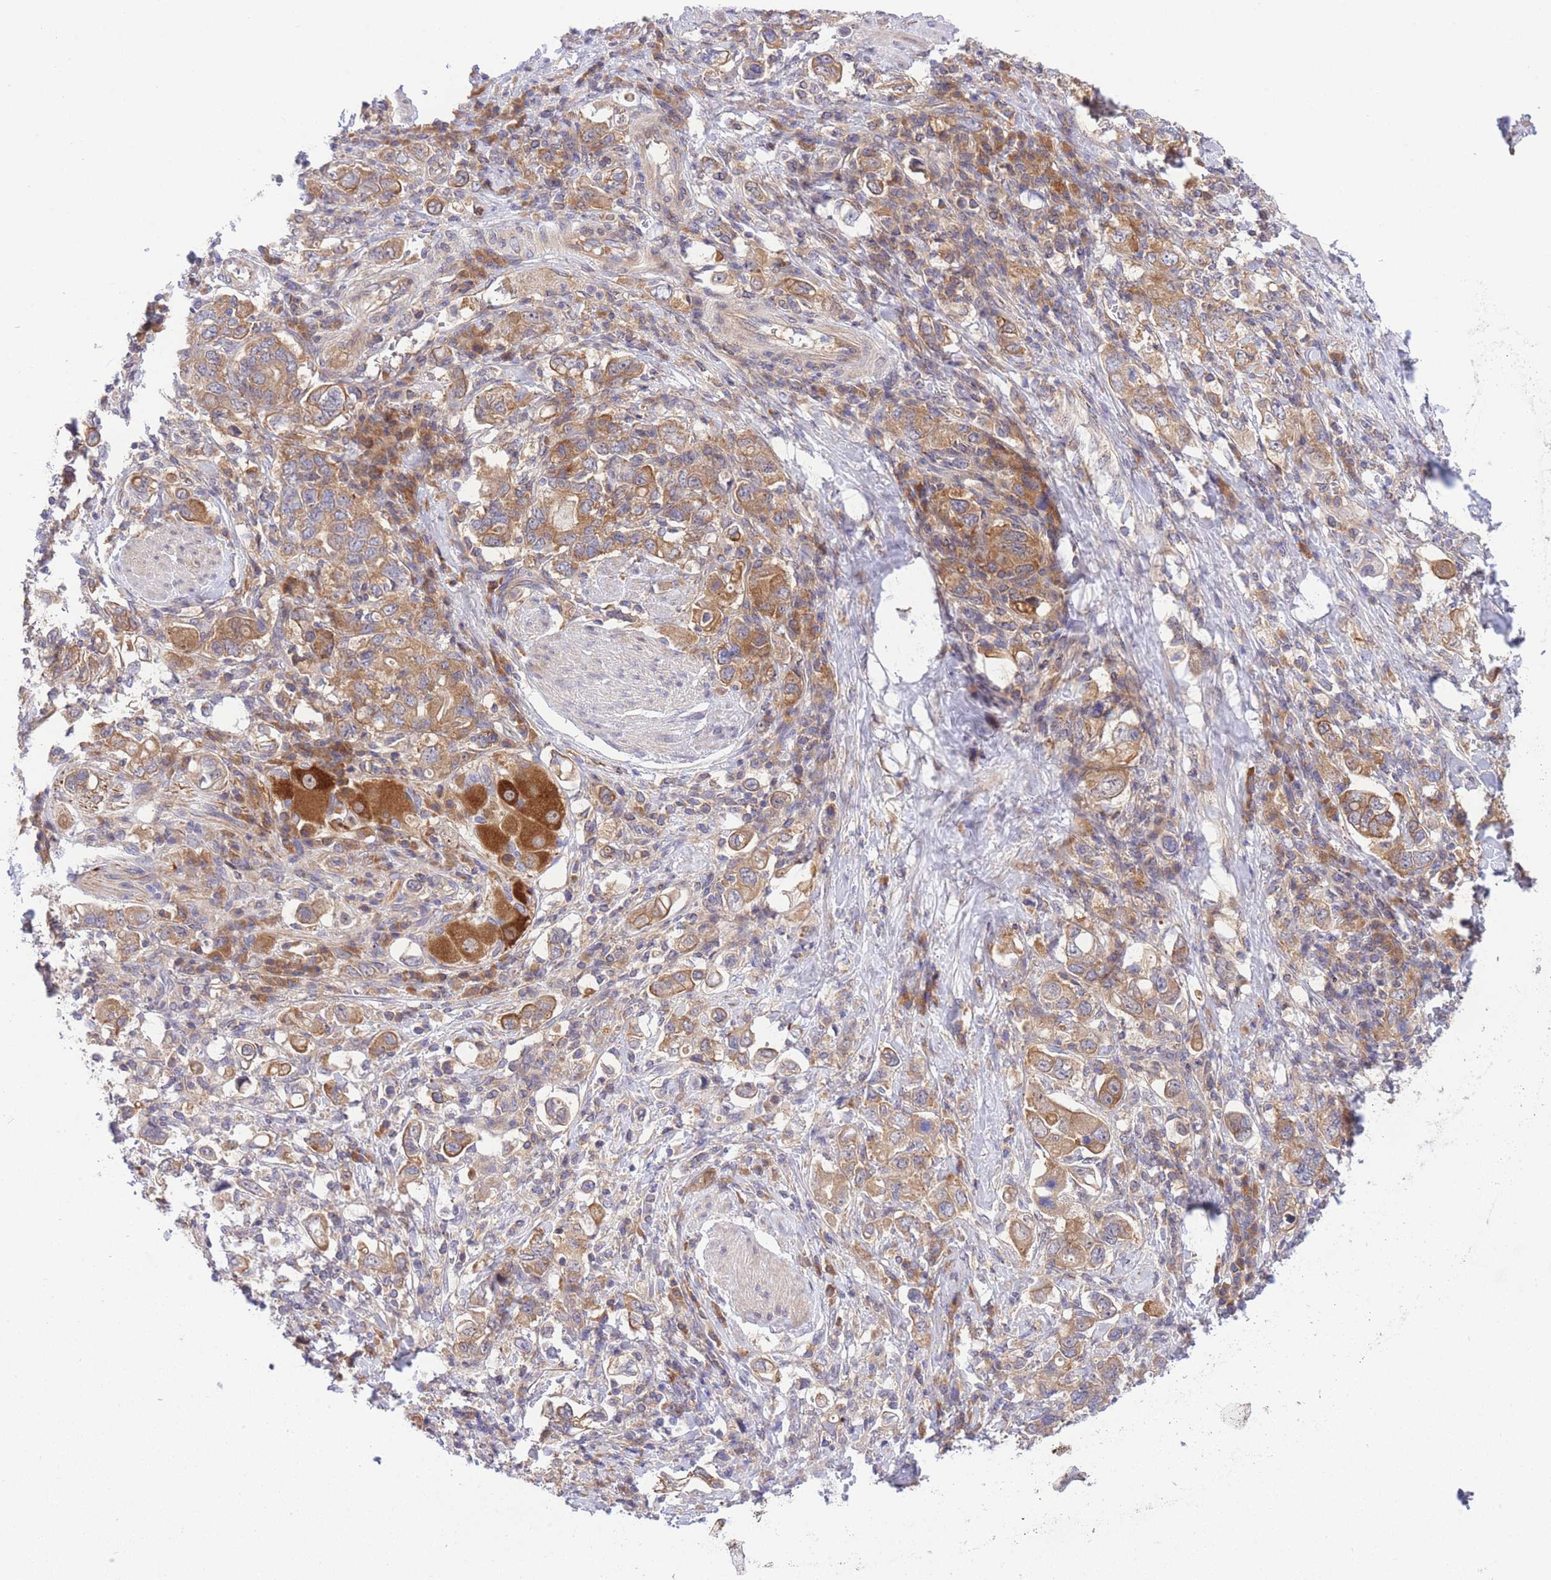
{"staining": {"intensity": "moderate", "quantity": ">75%", "location": "cytoplasmic/membranous"}, "tissue": "stomach cancer", "cell_type": "Tumor cells", "image_type": "cancer", "snomed": [{"axis": "morphology", "description": "Adenocarcinoma, NOS"}, {"axis": "topography", "description": "Stomach, upper"}, {"axis": "topography", "description": "Stomach"}], "caption": "Immunohistochemical staining of stomach adenocarcinoma shows medium levels of moderate cytoplasmic/membranous protein staining in about >75% of tumor cells.", "gene": "EIF2B2", "patient": {"sex": "male", "age": 62}}